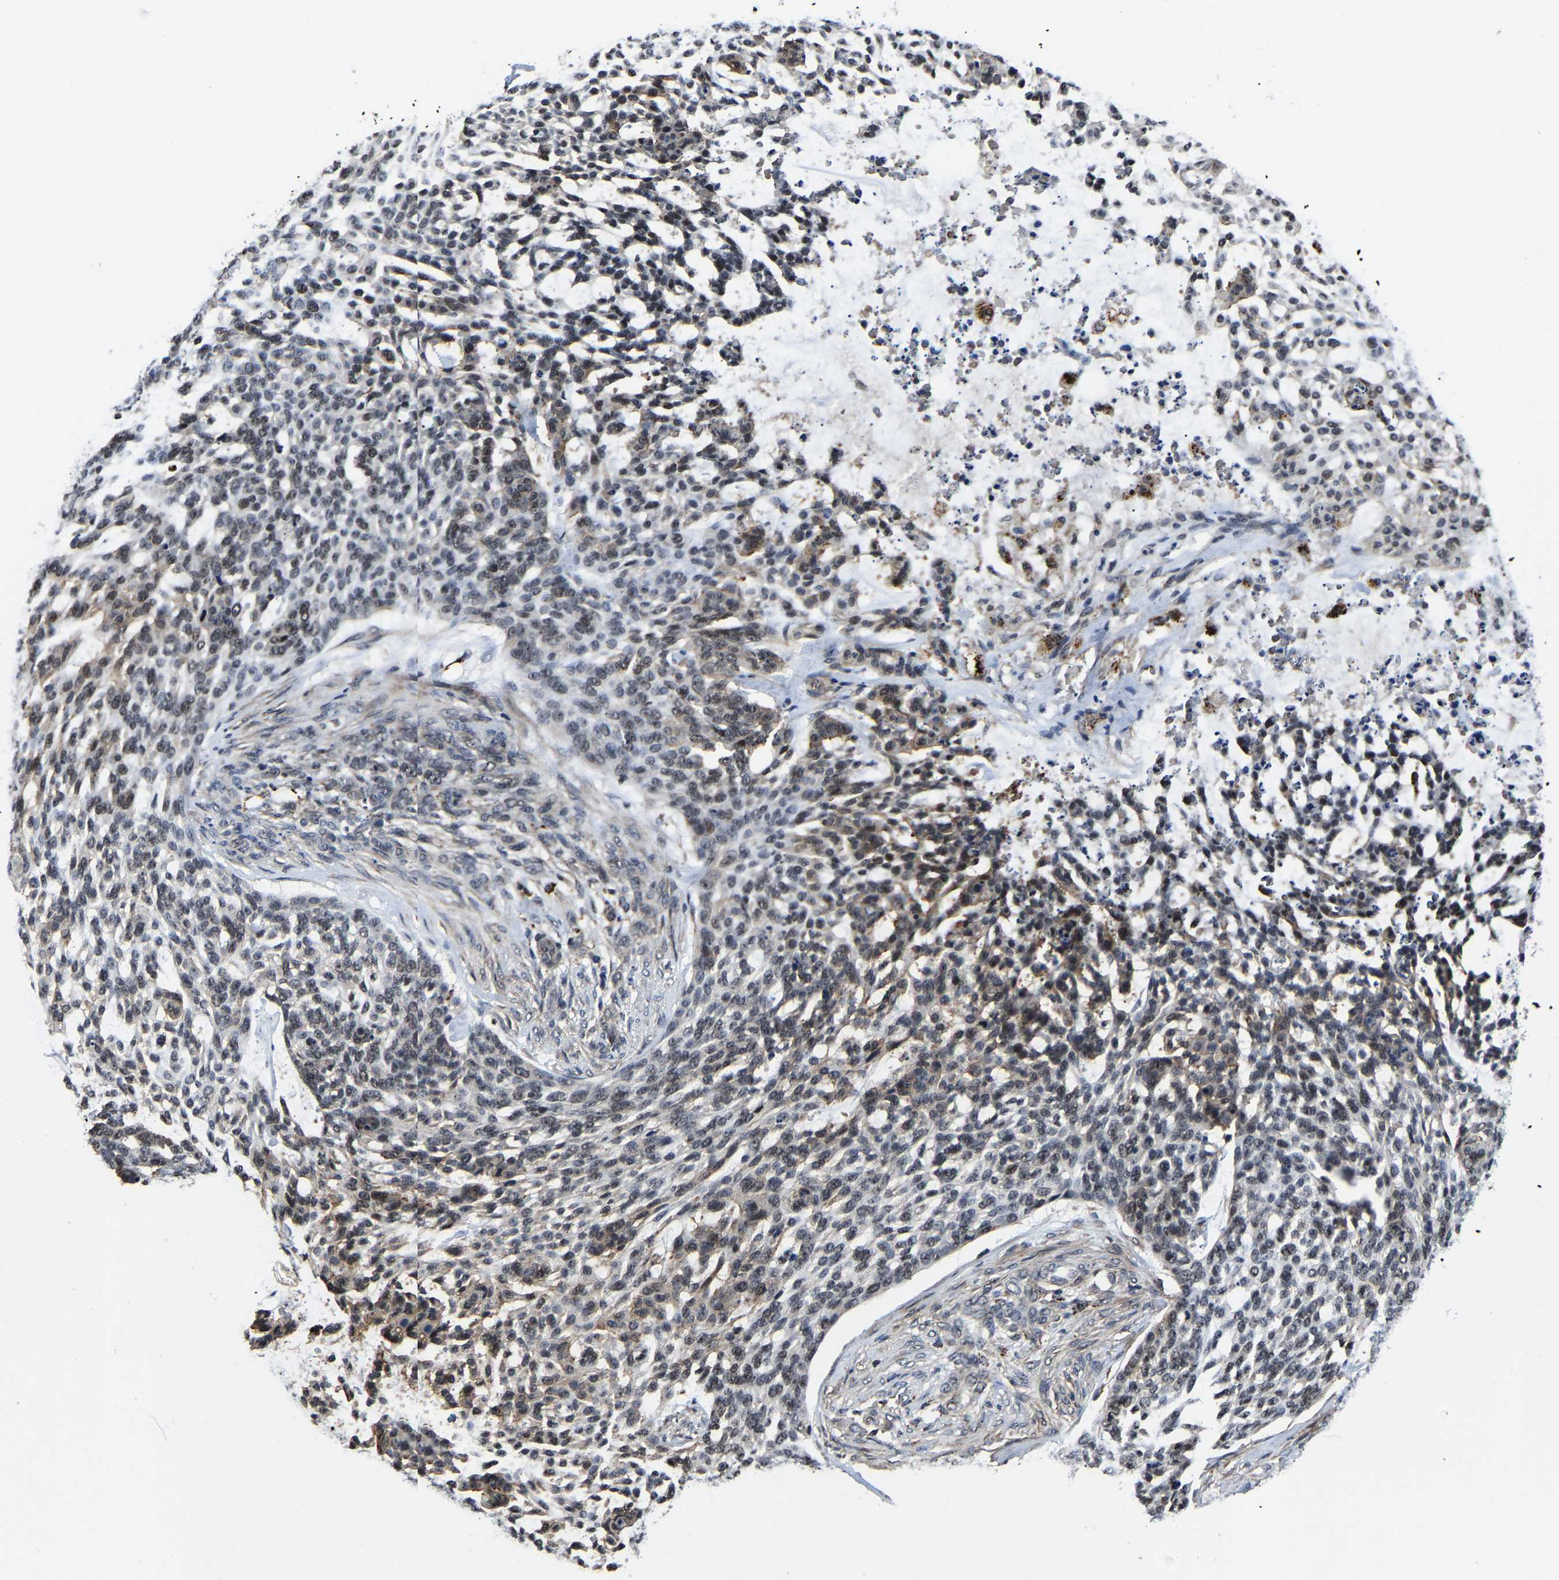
{"staining": {"intensity": "weak", "quantity": "<25%", "location": "cytoplasmic/membranous,nuclear"}, "tissue": "skin cancer", "cell_type": "Tumor cells", "image_type": "cancer", "snomed": [{"axis": "morphology", "description": "Basal cell carcinoma"}, {"axis": "topography", "description": "Skin"}], "caption": "This is an immunohistochemistry photomicrograph of human skin basal cell carcinoma. There is no expression in tumor cells.", "gene": "ZCCHC7", "patient": {"sex": "female", "age": 64}}